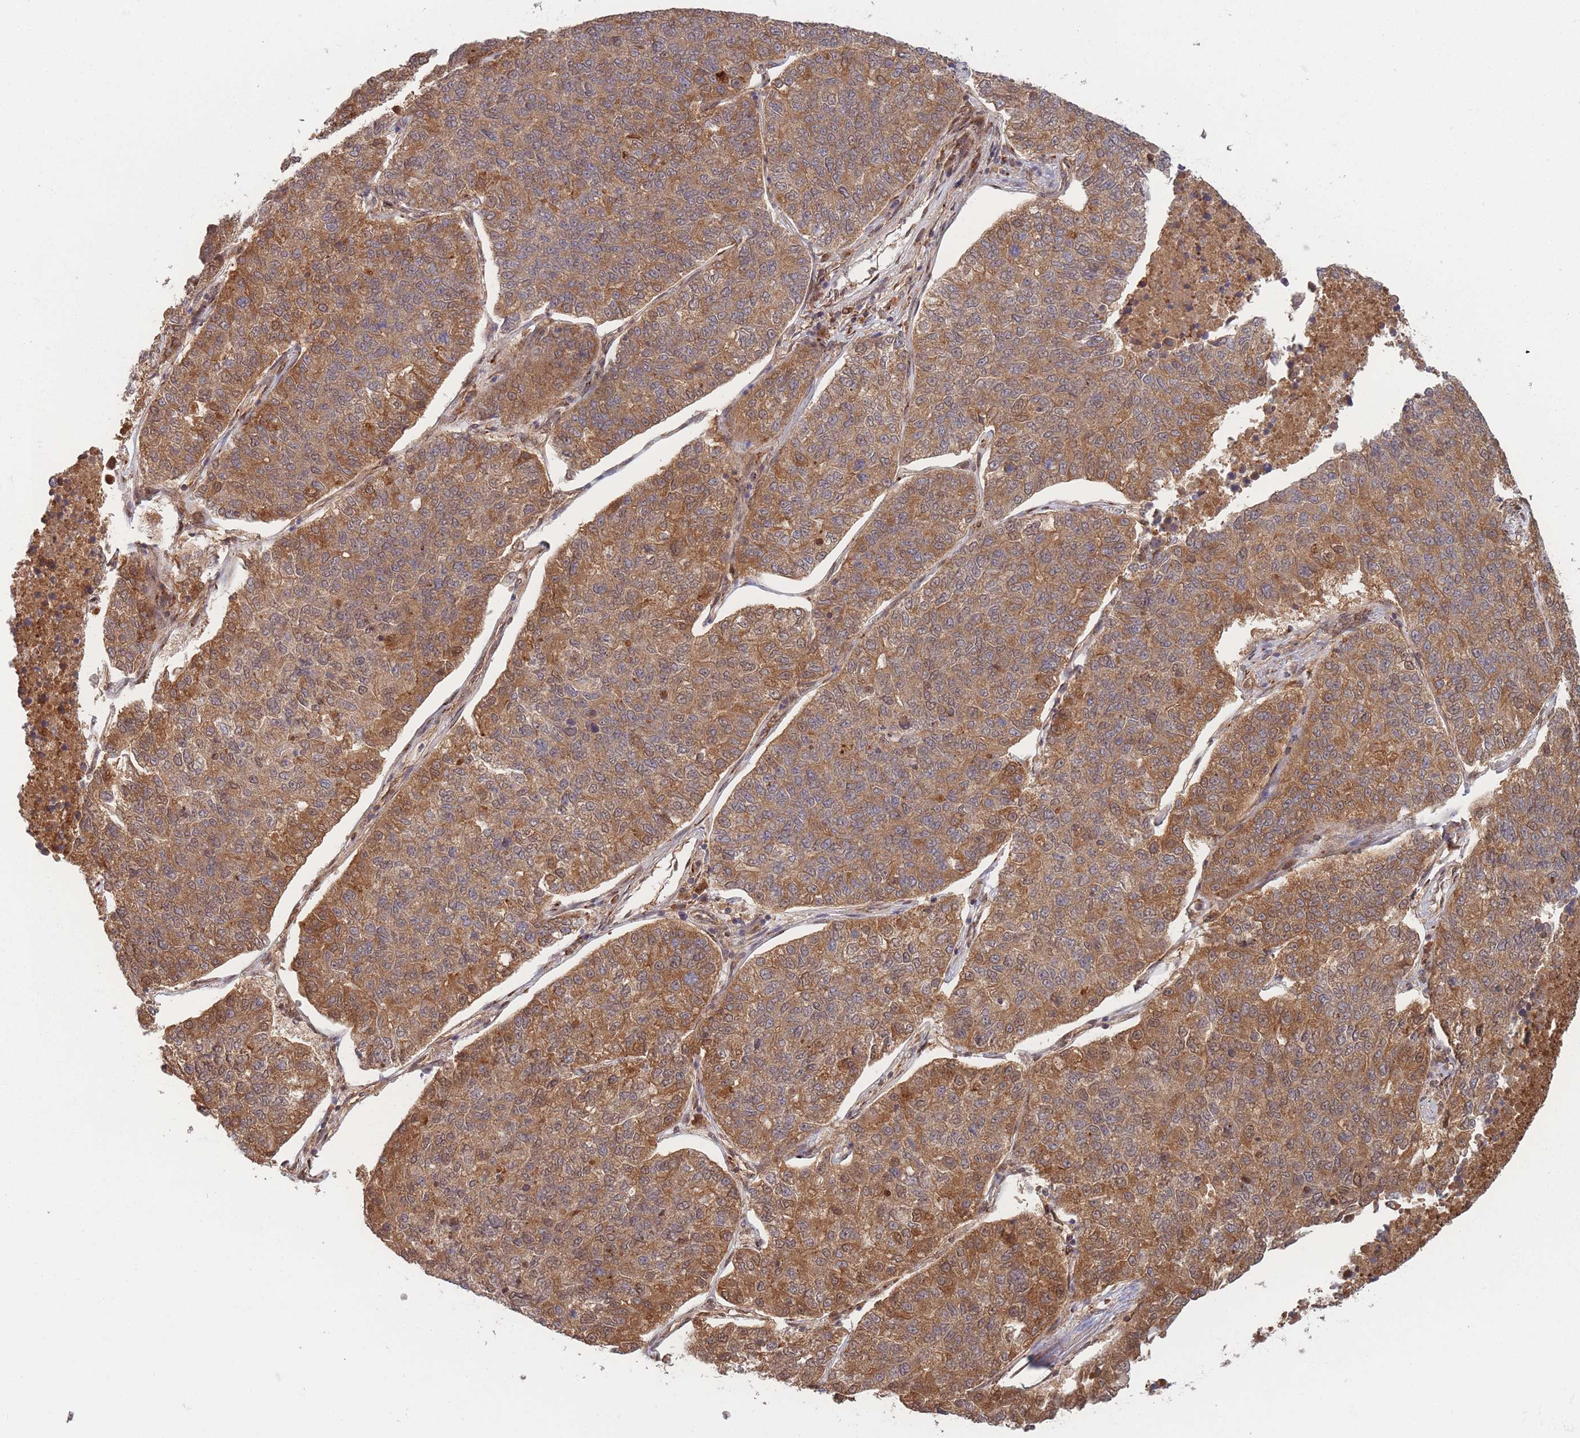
{"staining": {"intensity": "moderate", "quantity": ">75%", "location": "cytoplasmic/membranous"}, "tissue": "lung cancer", "cell_type": "Tumor cells", "image_type": "cancer", "snomed": [{"axis": "morphology", "description": "Adenocarcinoma, NOS"}, {"axis": "topography", "description": "Lung"}], "caption": "Protein expression analysis of lung cancer demonstrates moderate cytoplasmic/membranous staining in approximately >75% of tumor cells.", "gene": "PODXL2", "patient": {"sex": "male", "age": 49}}